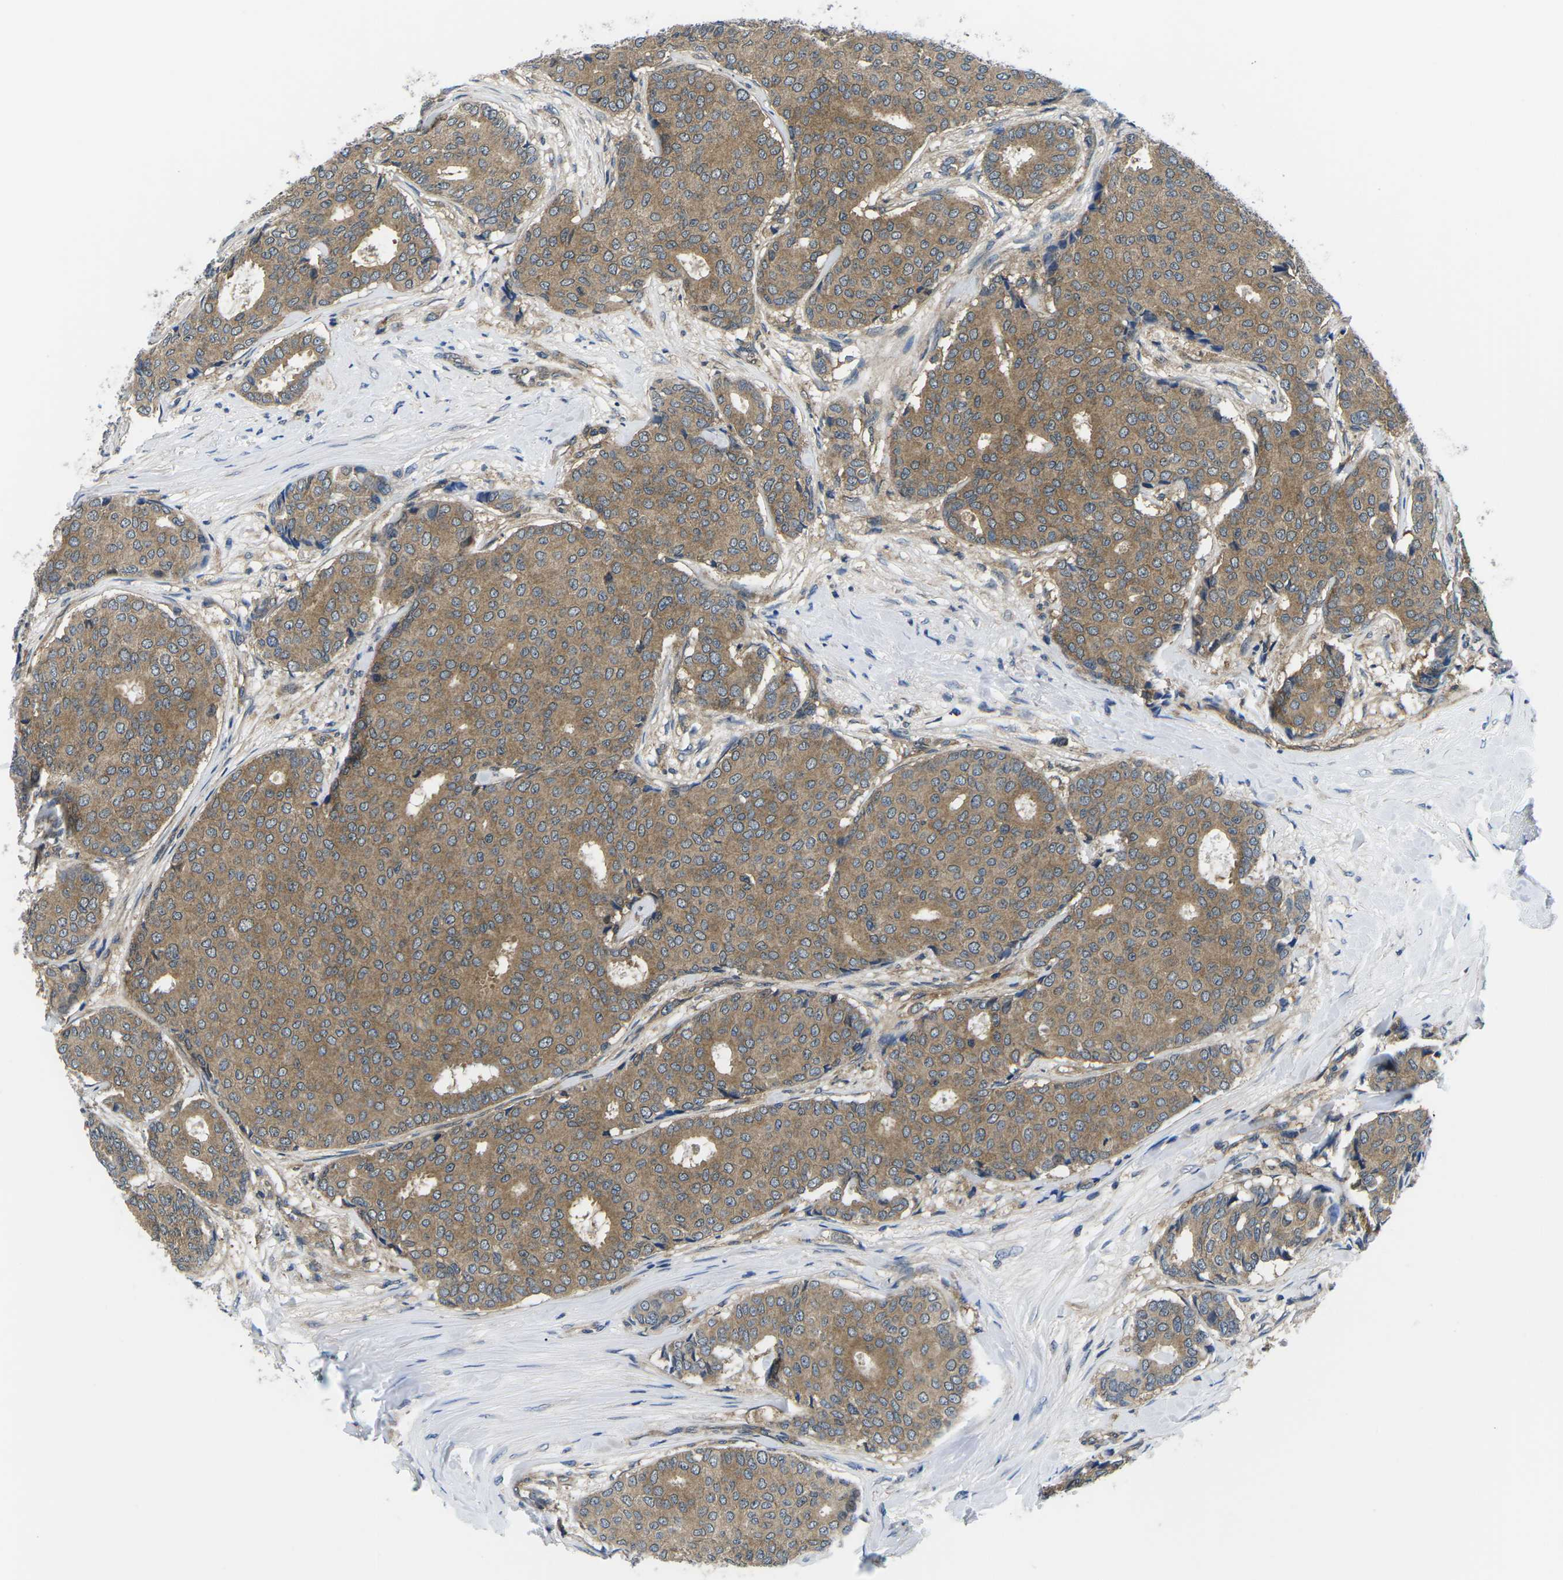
{"staining": {"intensity": "moderate", "quantity": ">75%", "location": "cytoplasmic/membranous"}, "tissue": "breast cancer", "cell_type": "Tumor cells", "image_type": "cancer", "snomed": [{"axis": "morphology", "description": "Duct carcinoma"}, {"axis": "topography", "description": "Breast"}], "caption": "Breast cancer (intraductal carcinoma) stained with DAB immunohistochemistry exhibits medium levels of moderate cytoplasmic/membranous staining in approximately >75% of tumor cells.", "gene": "GSK3B", "patient": {"sex": "female", "age": 75}}